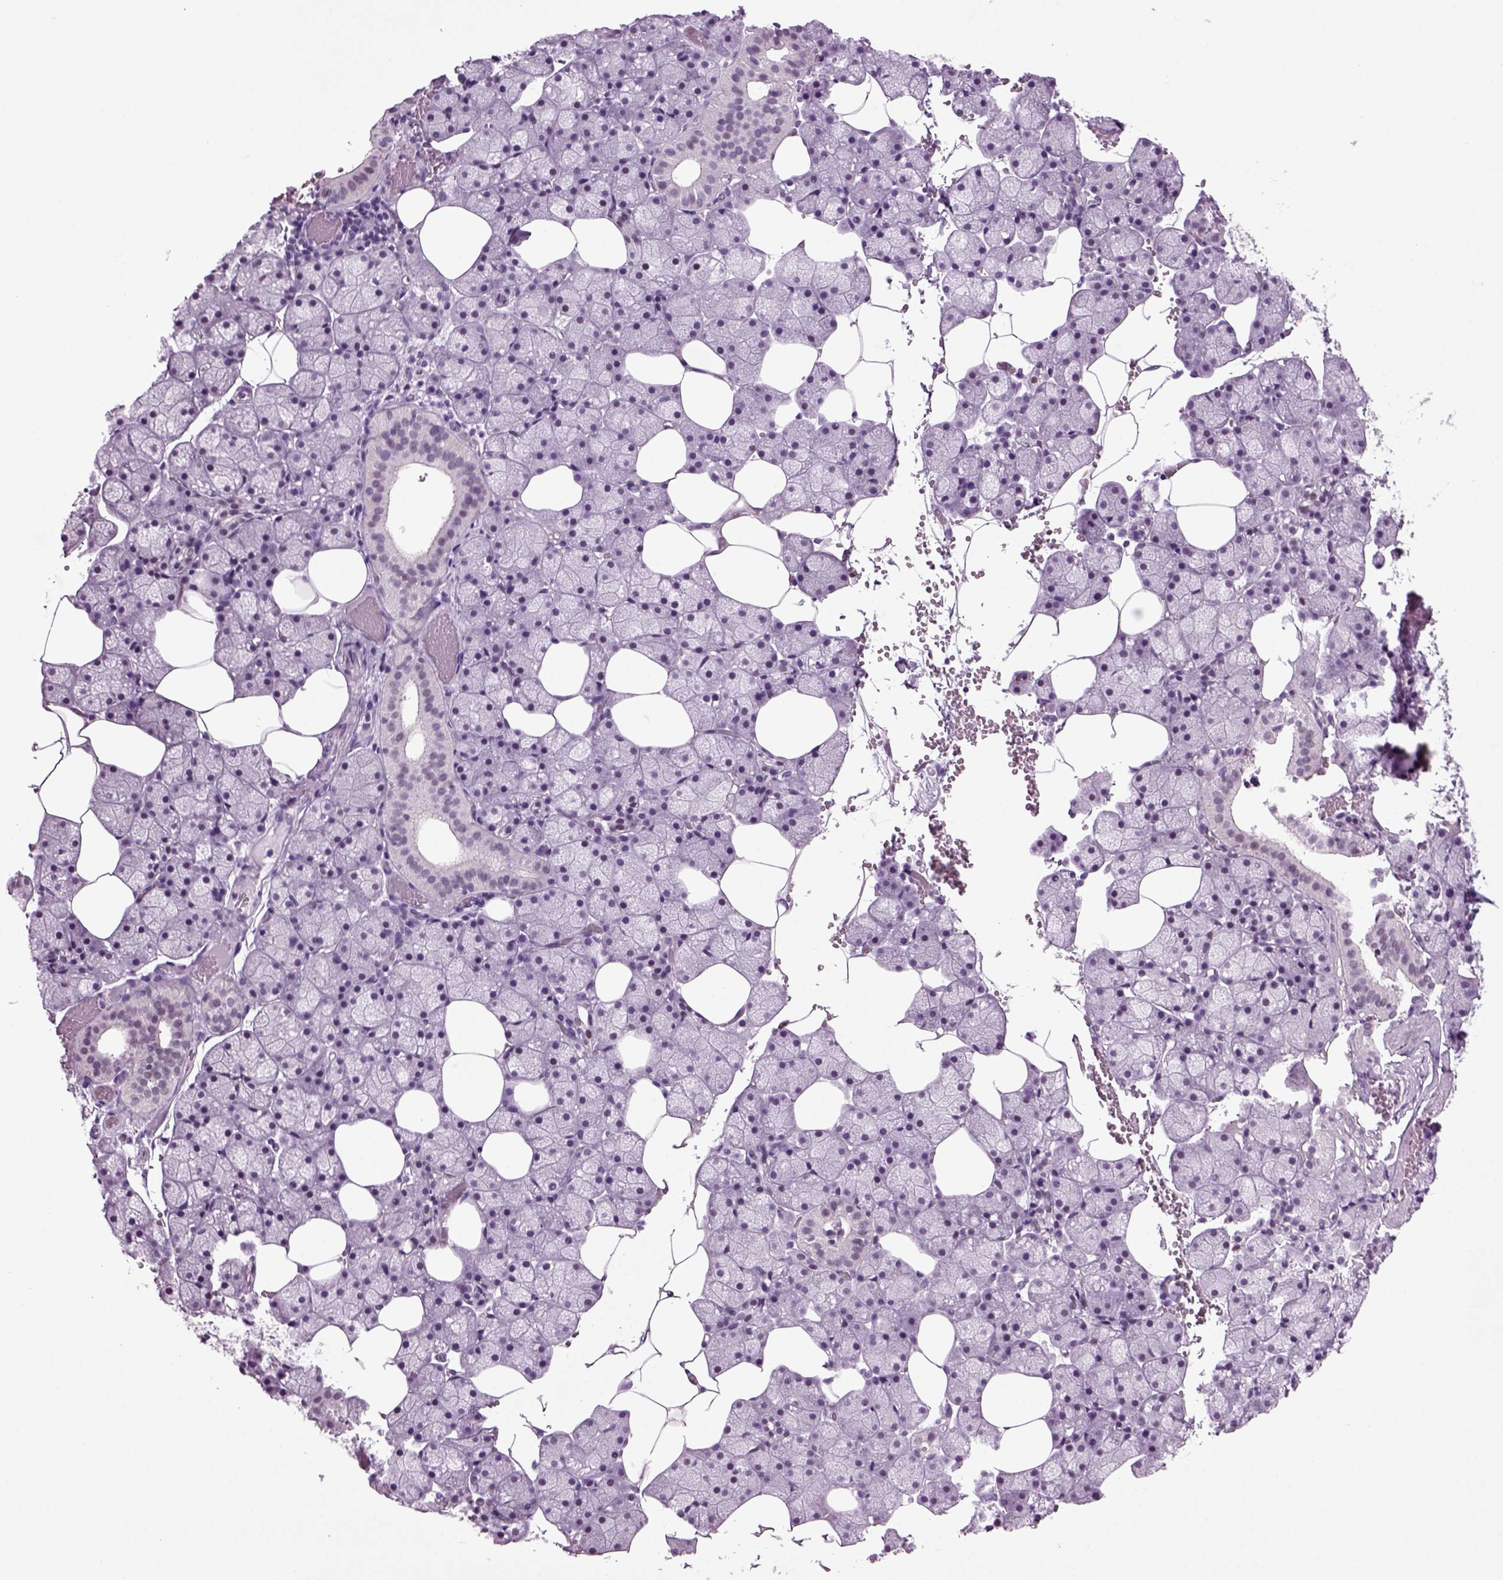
{"staining": {"intensity": "negative", "quantity": "none", "location": "none"}, "tissue": "salivary gland", "cell_type": "Glandular cells", "image_type": "normal", "snomed": [{"axis": "morphology", "description": "Normal tissue, NOS"}, {"axis": "topography", "description": "Salivary gland"}], "caption": "A high-resolution histopathology image shows immunohistochemistry (IHC) staining of normal salivary gland, which exhibits no significant expression in glandular cells.", "gene": "RFX3", "patient": {"sex": "male", "age": 38}}